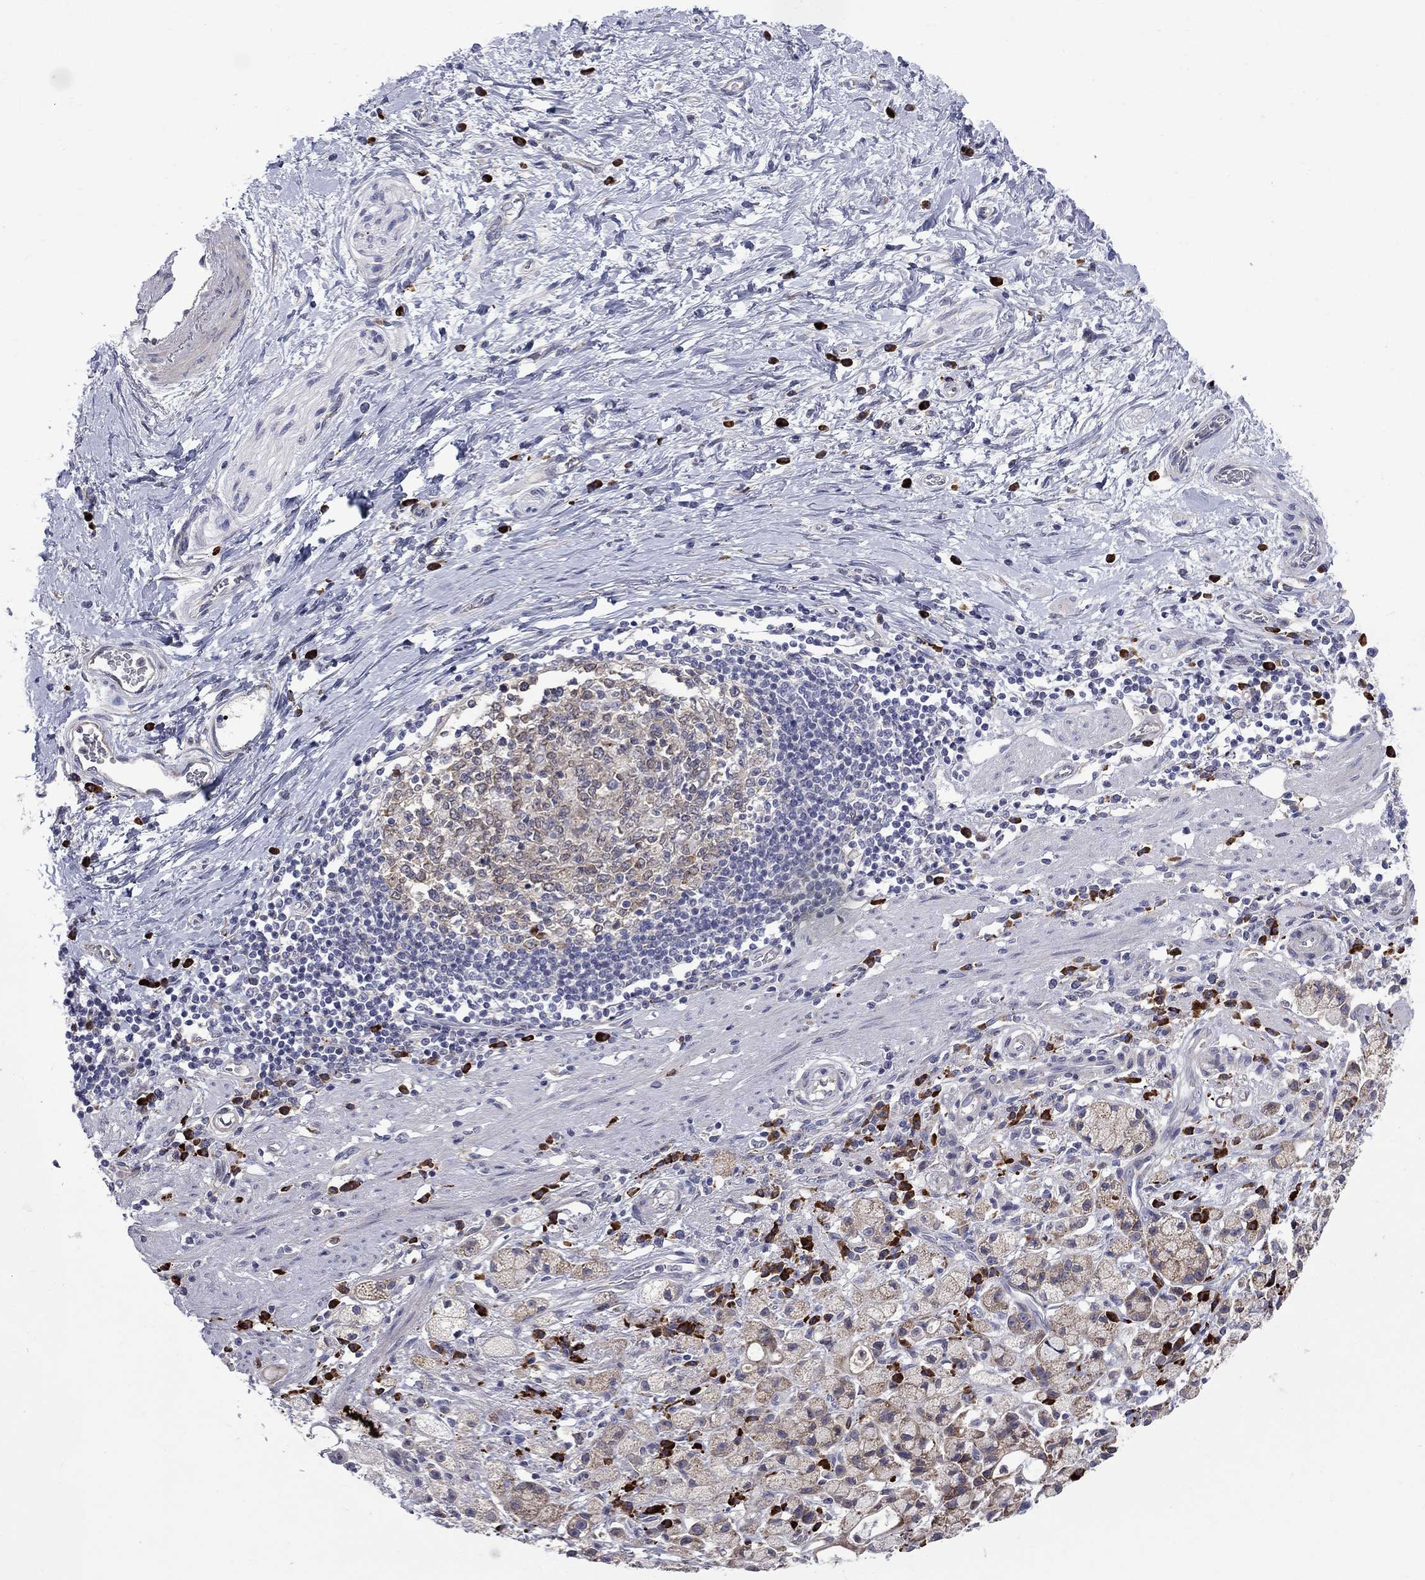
{"staining": {"intensity": "weak", "quantity": ">75%", "location": "cytoplasmic/membranous"}, "tissue": "stomach cancer", "cell_type": "Tumor cells", "image_type": "cancer", "snomed": [{"axis": "morphology", "description": "Adenocarcinoma, NOS"}, {"axis": "topography", "description": "Stomach"}], "caption": "High-magnification brightfield microscopy of stomach cancer stained with DAB (3,3'-diaminobenzidine) (brown) and counterstained with hematoxylin (blue). tumor cells exhibit weak cytoplasmic/membranous positivity is present in about>75% of cells.", "gene": "ASNS", "patient": {"sex": "male", "age": 58}}